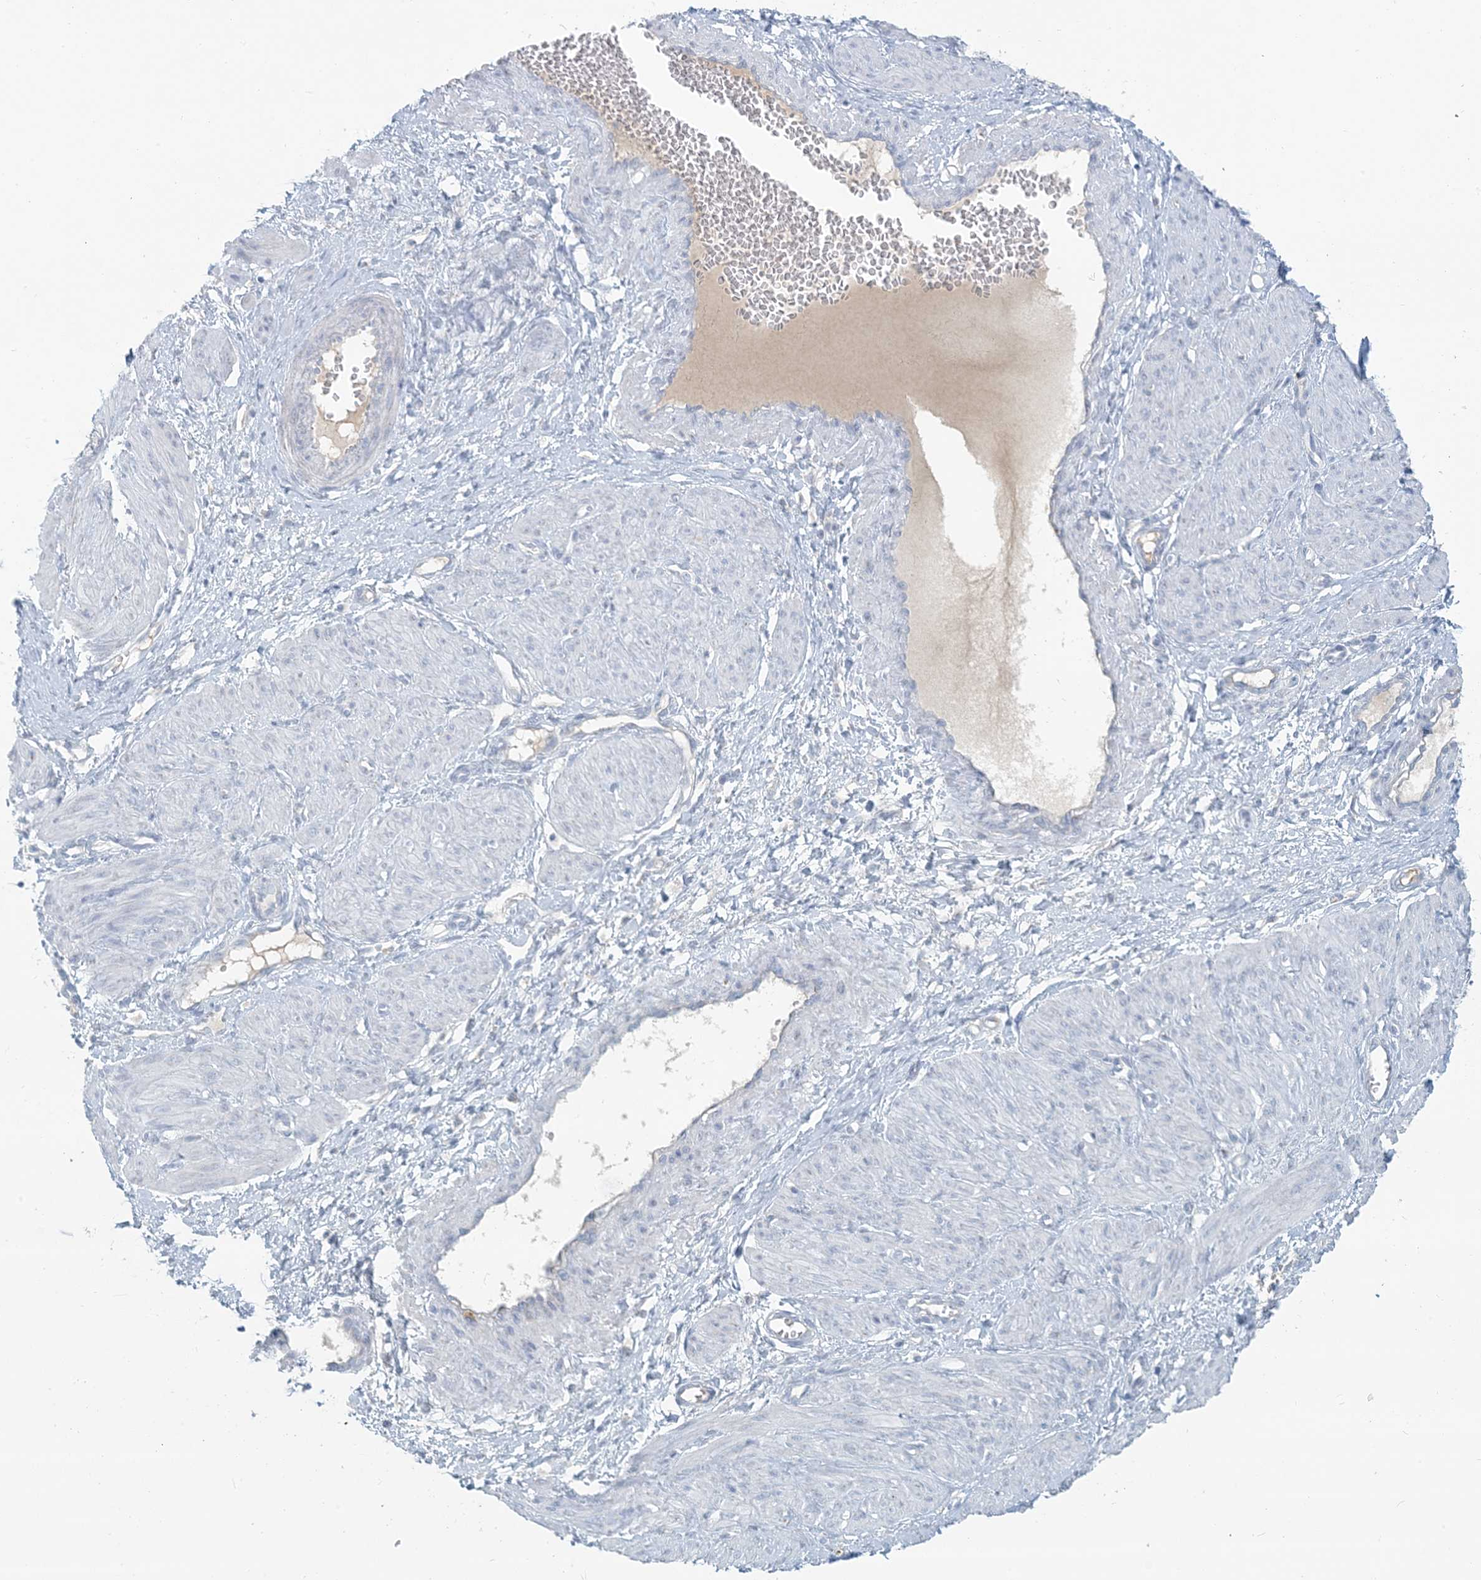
{"staining": {"intensity": "negative", "quantity": "none", "location": "none"}, "tissue": "smooth muscle", "cell_type": "Smooth muscle cells", "image_type": "normal", "snomed": [{"axis": "morphology", "description": "Normal tissue, NOS"}, {"axis": "topography", "description": "Endometrium"}], "caption": "Immunohistochemistry (IHC) histopathology image of normal smooth muscle: human smooth muscle stained with DAB (3,3'-diaminobenzidine) reveals no significant protein positivity in smooth muscle cells.", "gene": "SCML1", "patient": {"sex": "female", "age": 33}}